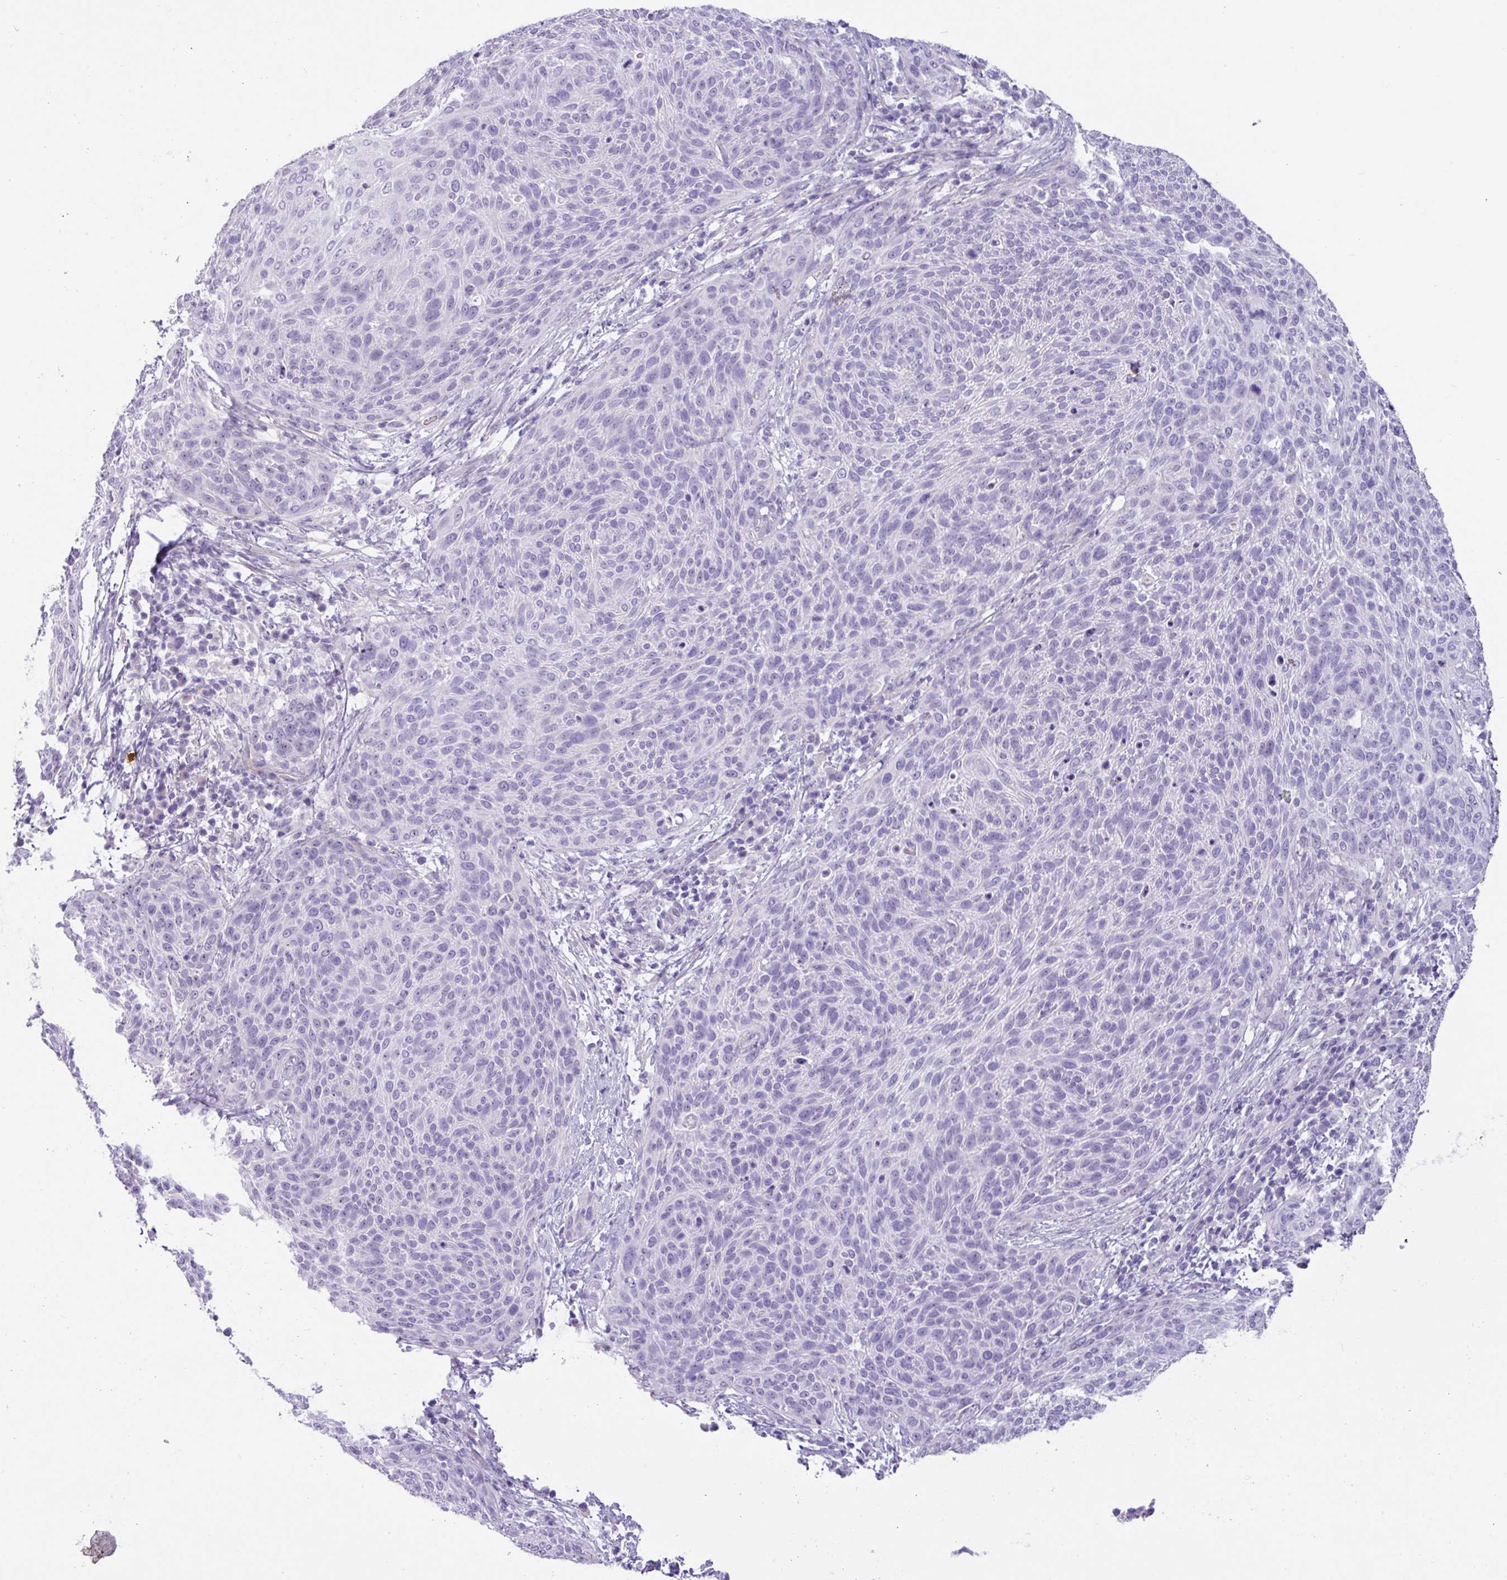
{"staining": {"intensity": "negative", "quantity": "none", "location": "none"}, "tissue": "cervical cancer", "cell_type": "Tumor cells", "image_type": "cancer", "snomed": [{"axis": "morphology", "description": "Squamous cell carcinoma, NOS"}, {"axis": "topography", "description": "Cervix"}], "caption": "This photomicrograph is of cervical squamous cell carcinoma stained with immunohistochemistry (IHC) to label a protein in brown with the nuclei are counter-stained blue. There is no expression in tumor cells.", "gene": "MRM2", "patient": {"sex": "female", "age": 31}}